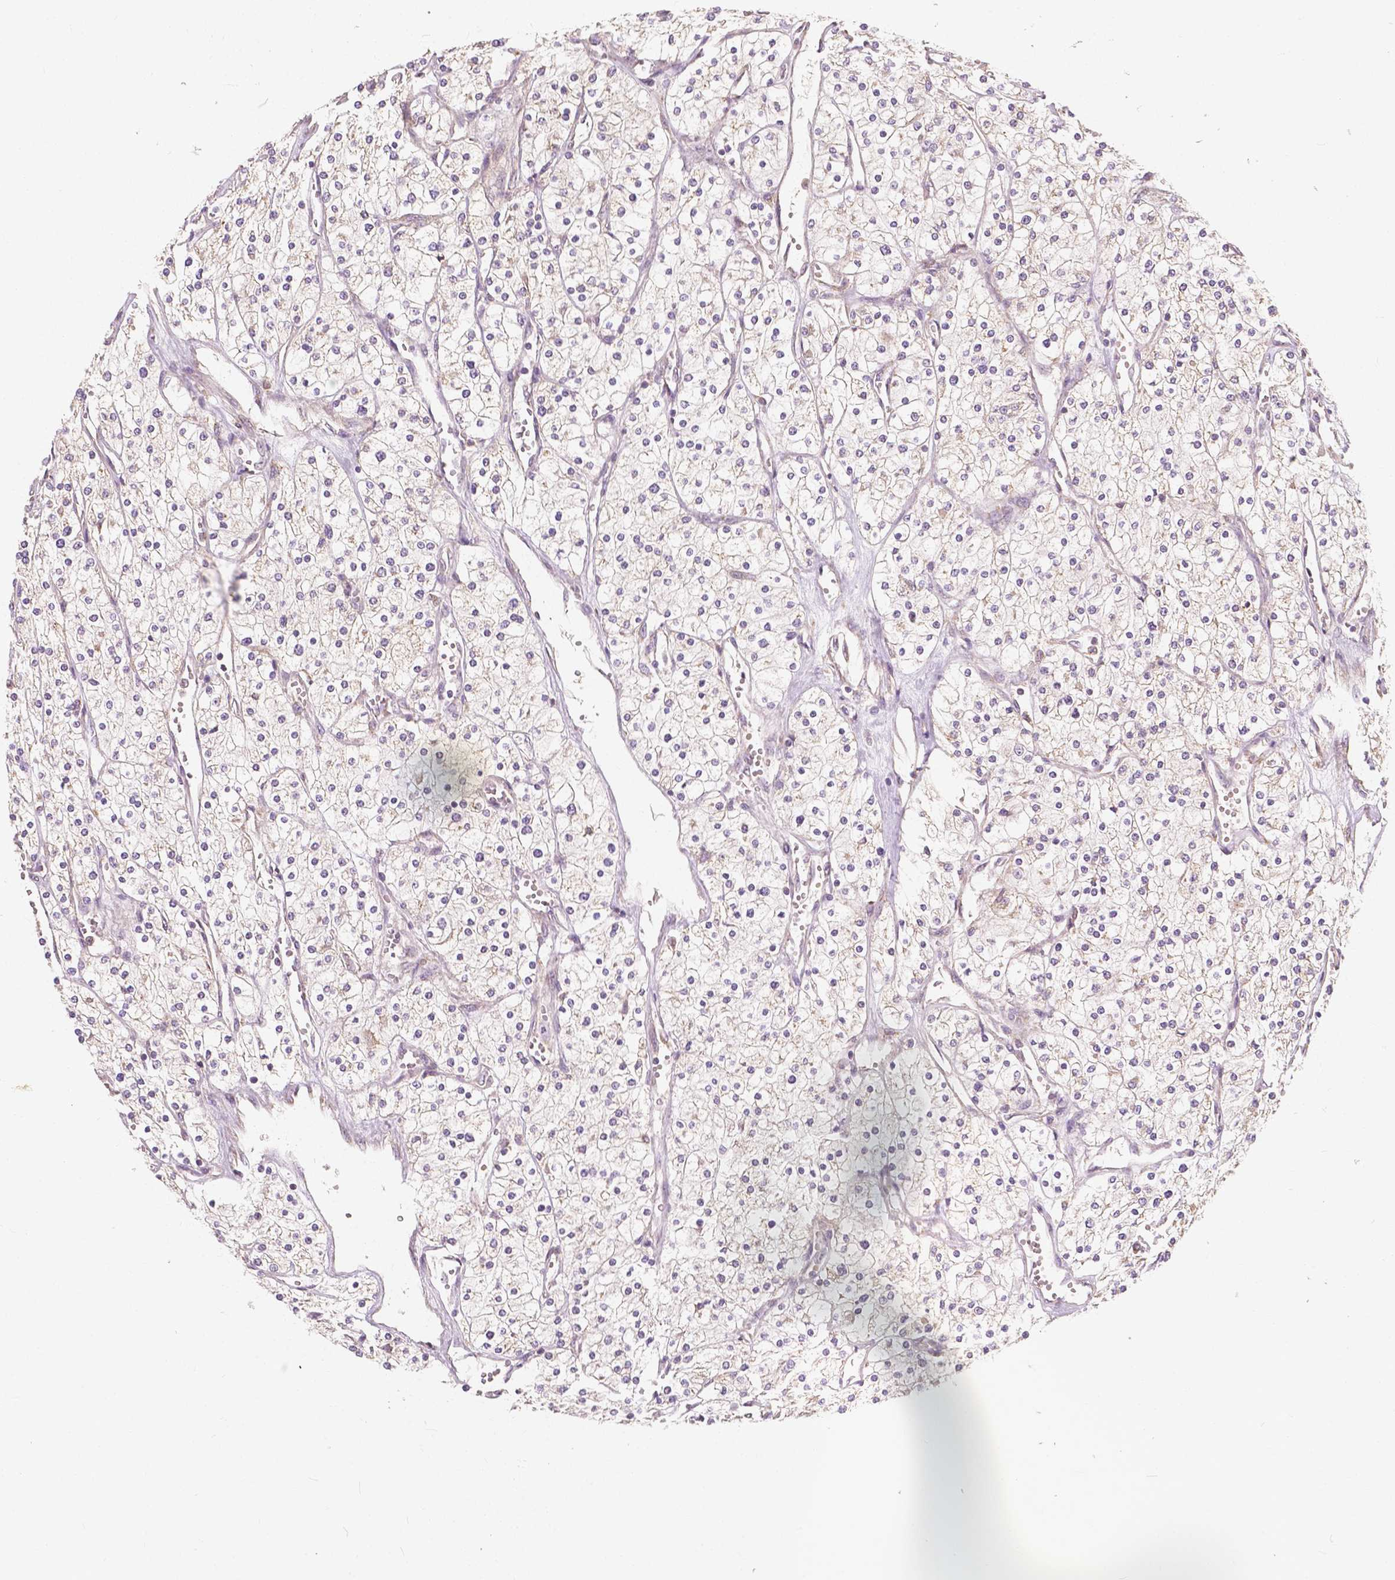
{"staining": {"intensity": "weak", "quantity": "<25%", "location": "cytoplasmic/membranous"}, "tissue": "renal cancer", "cell_type": "Tumor cells", "image_type": "cancer", "snomed": [{"axis": "morphology", "description": "Adenocarcinoma, NOS"}, {"axis": "topography", "description": "Kidney"}], "caption": "IHC of human renal cancer (adenocarcinoma) exhibits no positivity in tumor cells.", "gene": "SNX12", "patient": {"sex": "male", "age": 80}}